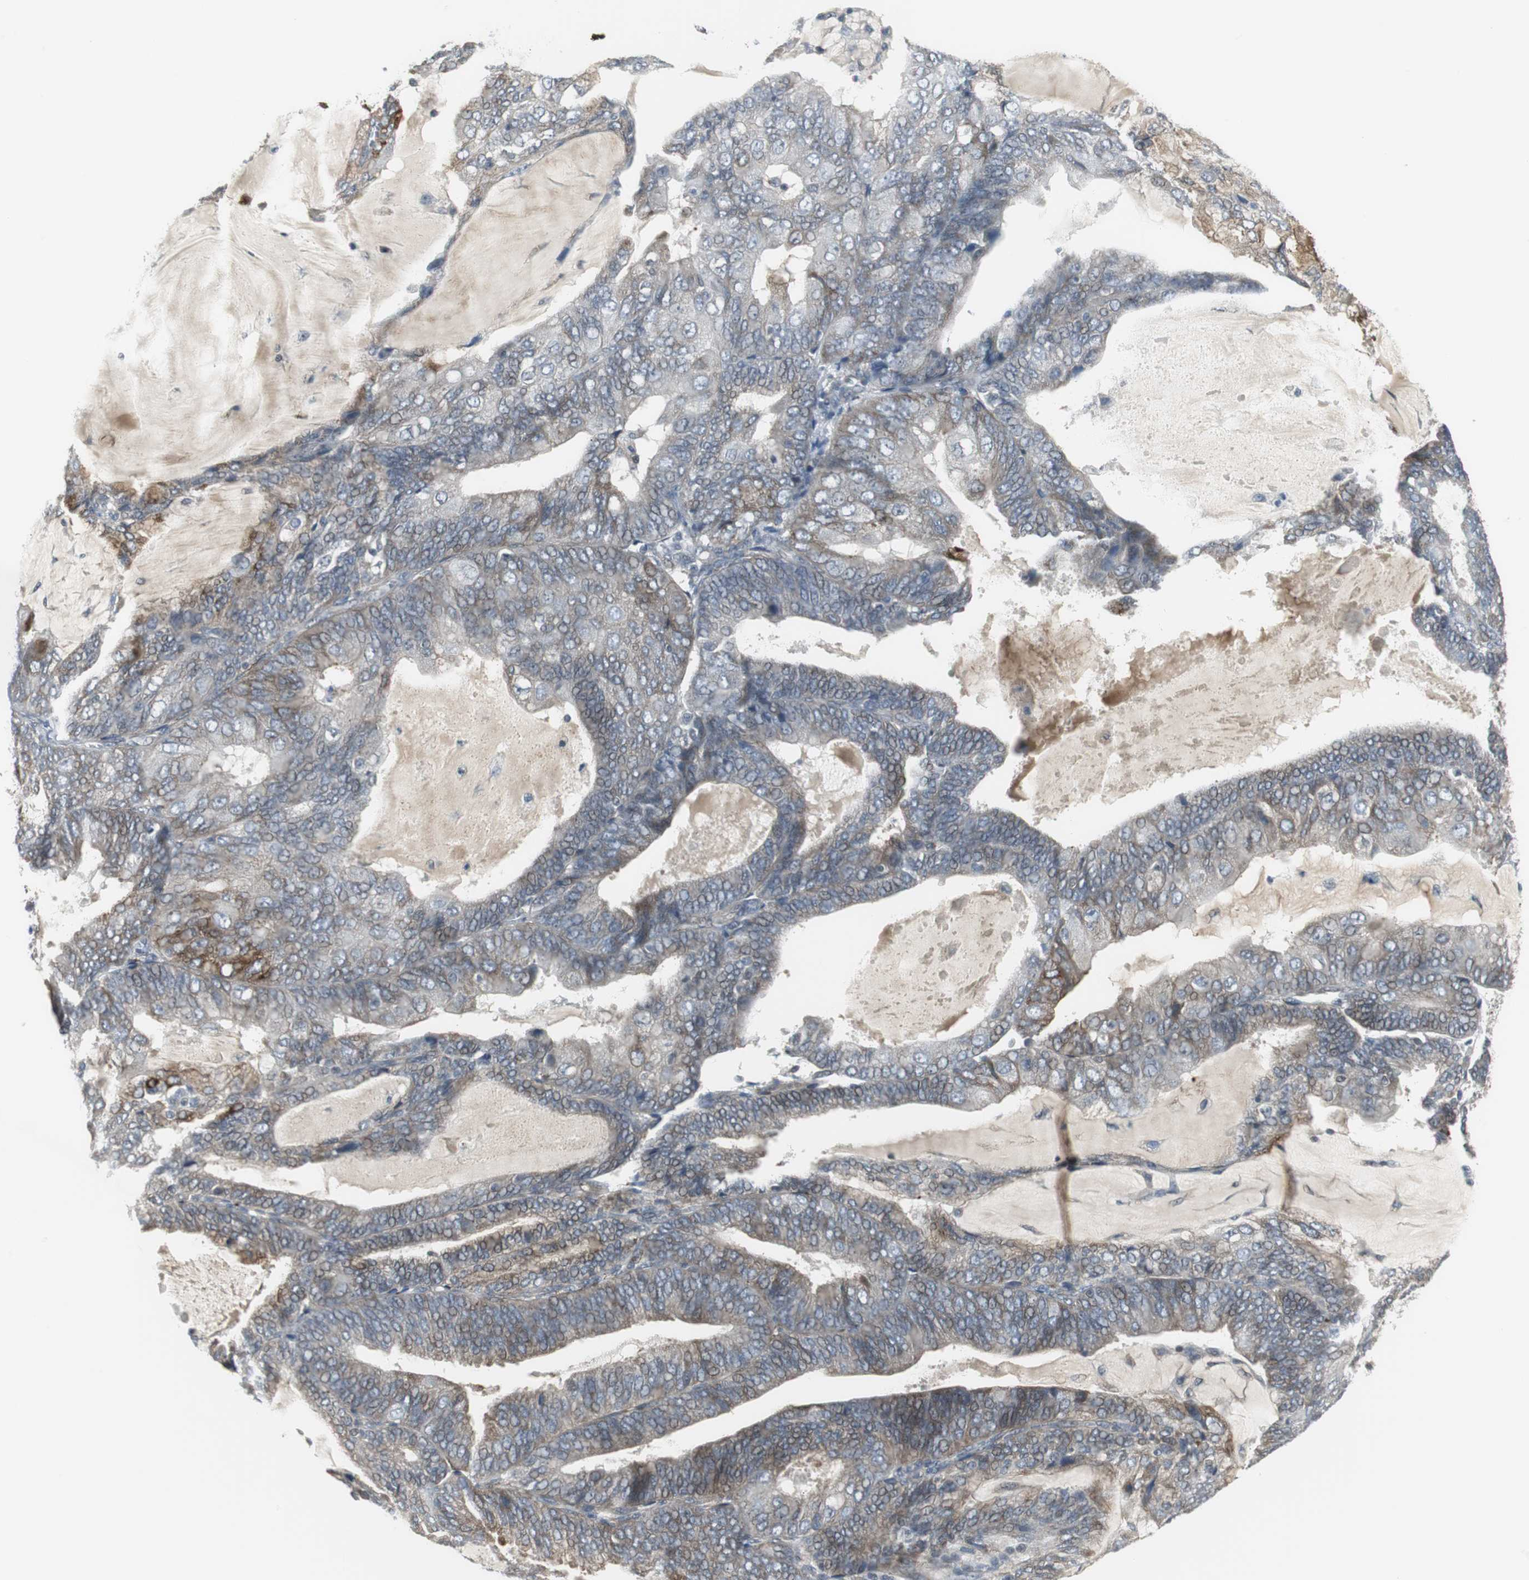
{"staining": {"intensity": "weak", "quantity": "<25%", "location": "cytoplasmic/membranous"}, "tissue": "endometrial cancer", "cell_type": "Tumor cells", "image_type": "cancer", "snomed": [{"axis": "morphology", "description": "Adenocarcinoma, NOS"}, {"axis": "topography", "description": "Endometrium"}], "caption": "IHC of human adenocarcinoma (endometrial) demonstrates no expression in tumor cells. The staining was performed using DAB to visualize the protein expression in brown, while the nuclei were stained in blue with hematoxylin (Magnification: 20x).", "gene": "SCYL3", "patient": {"sex": "female", "age": 81}}